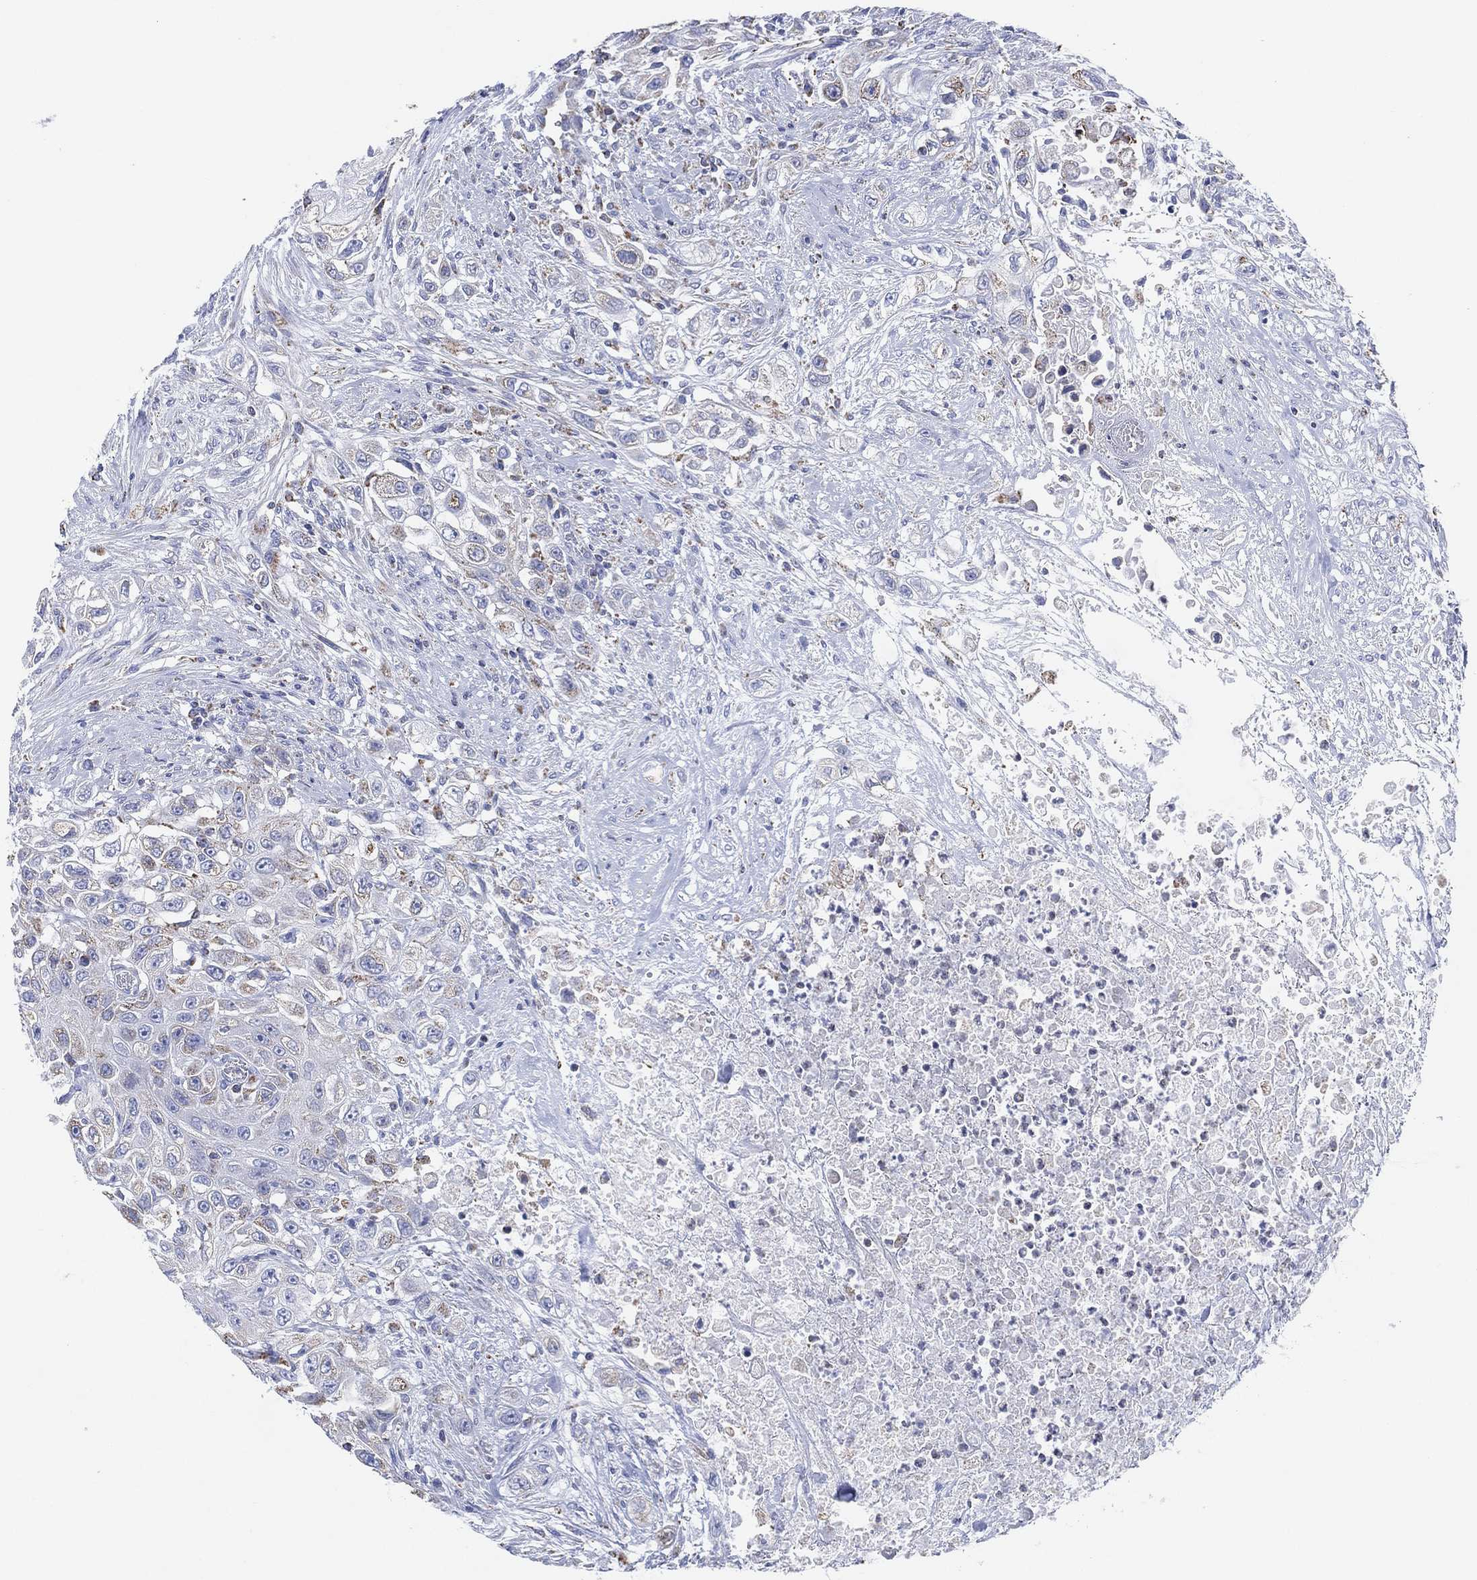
{"staining": {"intensity": "negative", "quantity": "none", "location": "none"}, "tissue": "urothelial cancer", "cell_type": "Tumor cells", "image_type": "cancer", "snomed": [{"axis": "morphology", "description": "Urothelial carcinoma, High grade"}, {"axis": "topography", "description": "Urinary bladder"}], "caption": "There is no significant staining in tumor cells of urothelial cancer.", "gene": "CFTR", "patient": {"sex": "female", "age": 56}}